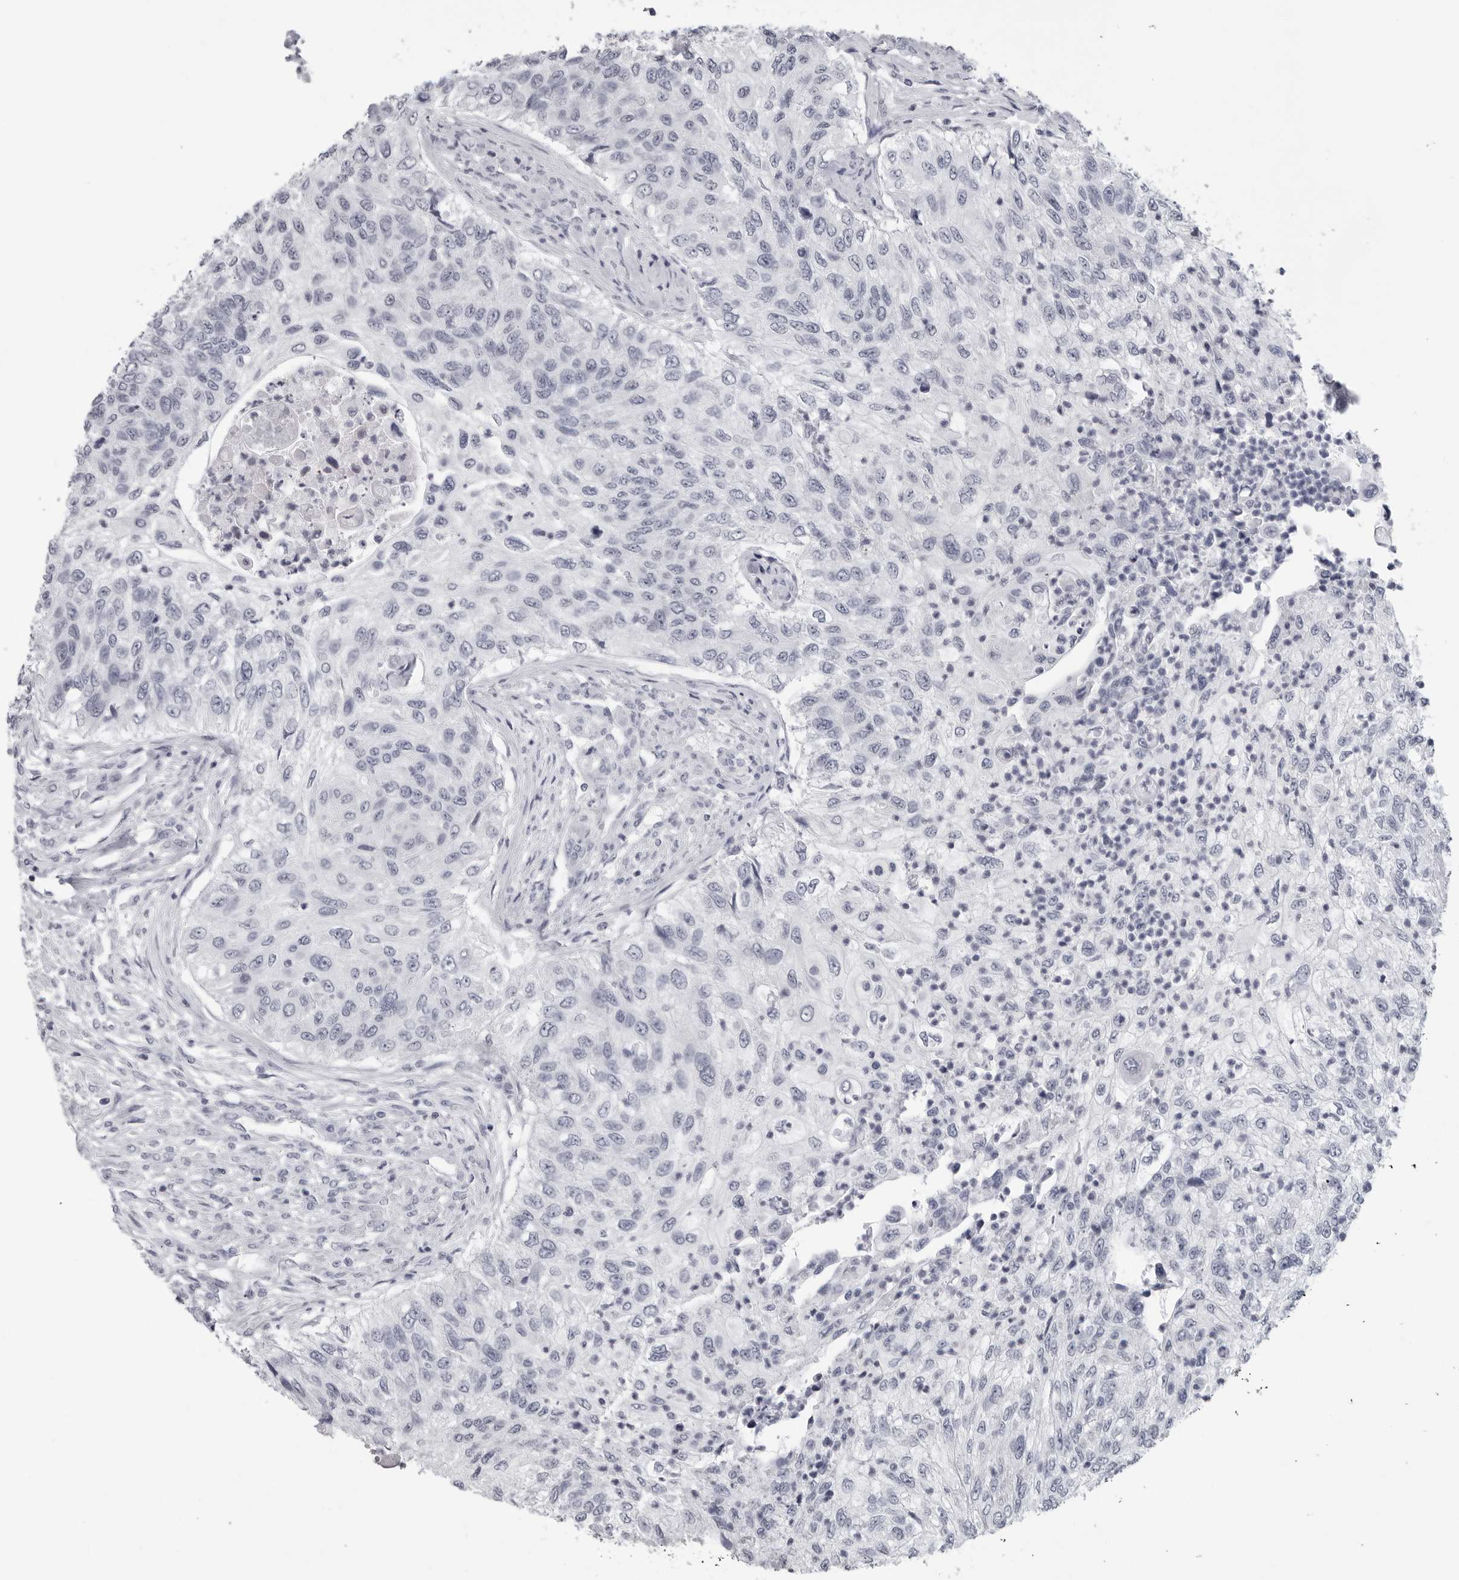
{"staining": {"intensity": "negative", "quantity": "none", "location": "none"}, "tissue": "urothelial cancer", "cell_type": "Tumor cells", "image_type": "cancer", "snomed": [{"axis": "morphology", "description": "Urothelial carcinoma, High grade"}, {"axis": "topography", "description": "Urinary bladder"}], "caption": "Immunohistochemical staining of urothelial cancer demonstrates no significant staining in tumor cells. (DAB immunohistochemistry (IHC) with hematoxylin counter stain).", "gene": "OPLAH", "patient": {"sex": "female", "age": 60}}